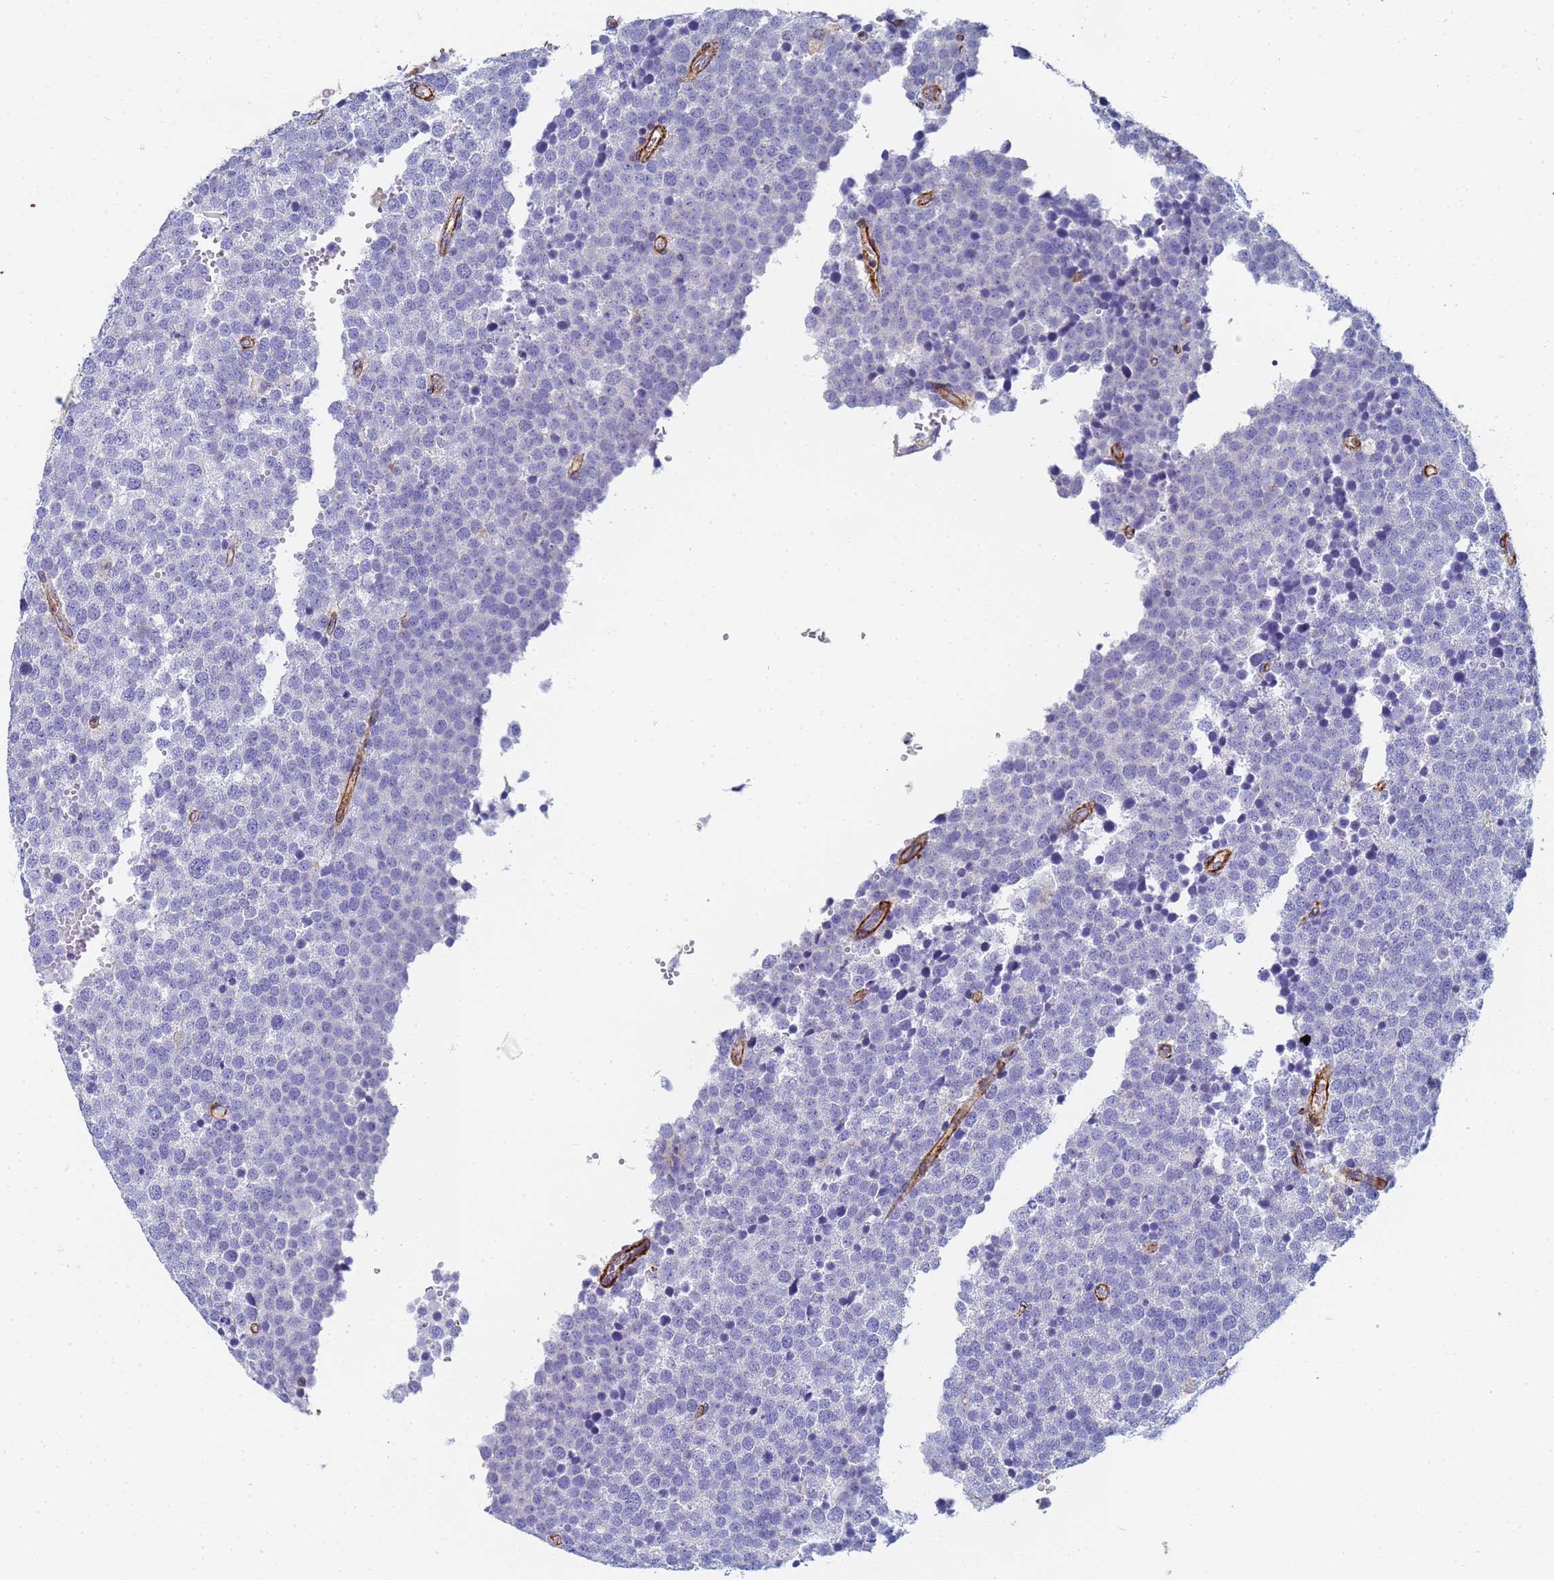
{"staining": {"intensity": "negative", "quantity": "none", "location": "none"}, "tissue": "testis cancer", "cell_type": "Tumor cells", "image_type": "cancer", "snomed": [{"axis": "morphology", "description": "Seminoma, NOS"}, {"axis": "topography", "description": "Testis"}], "caption": "Testis seminoma was stained to show a protein in brown. There is no significant positivity in tumor cells.", "gene": "TPM1", "patient": {"sex": "male", "age": 71}}